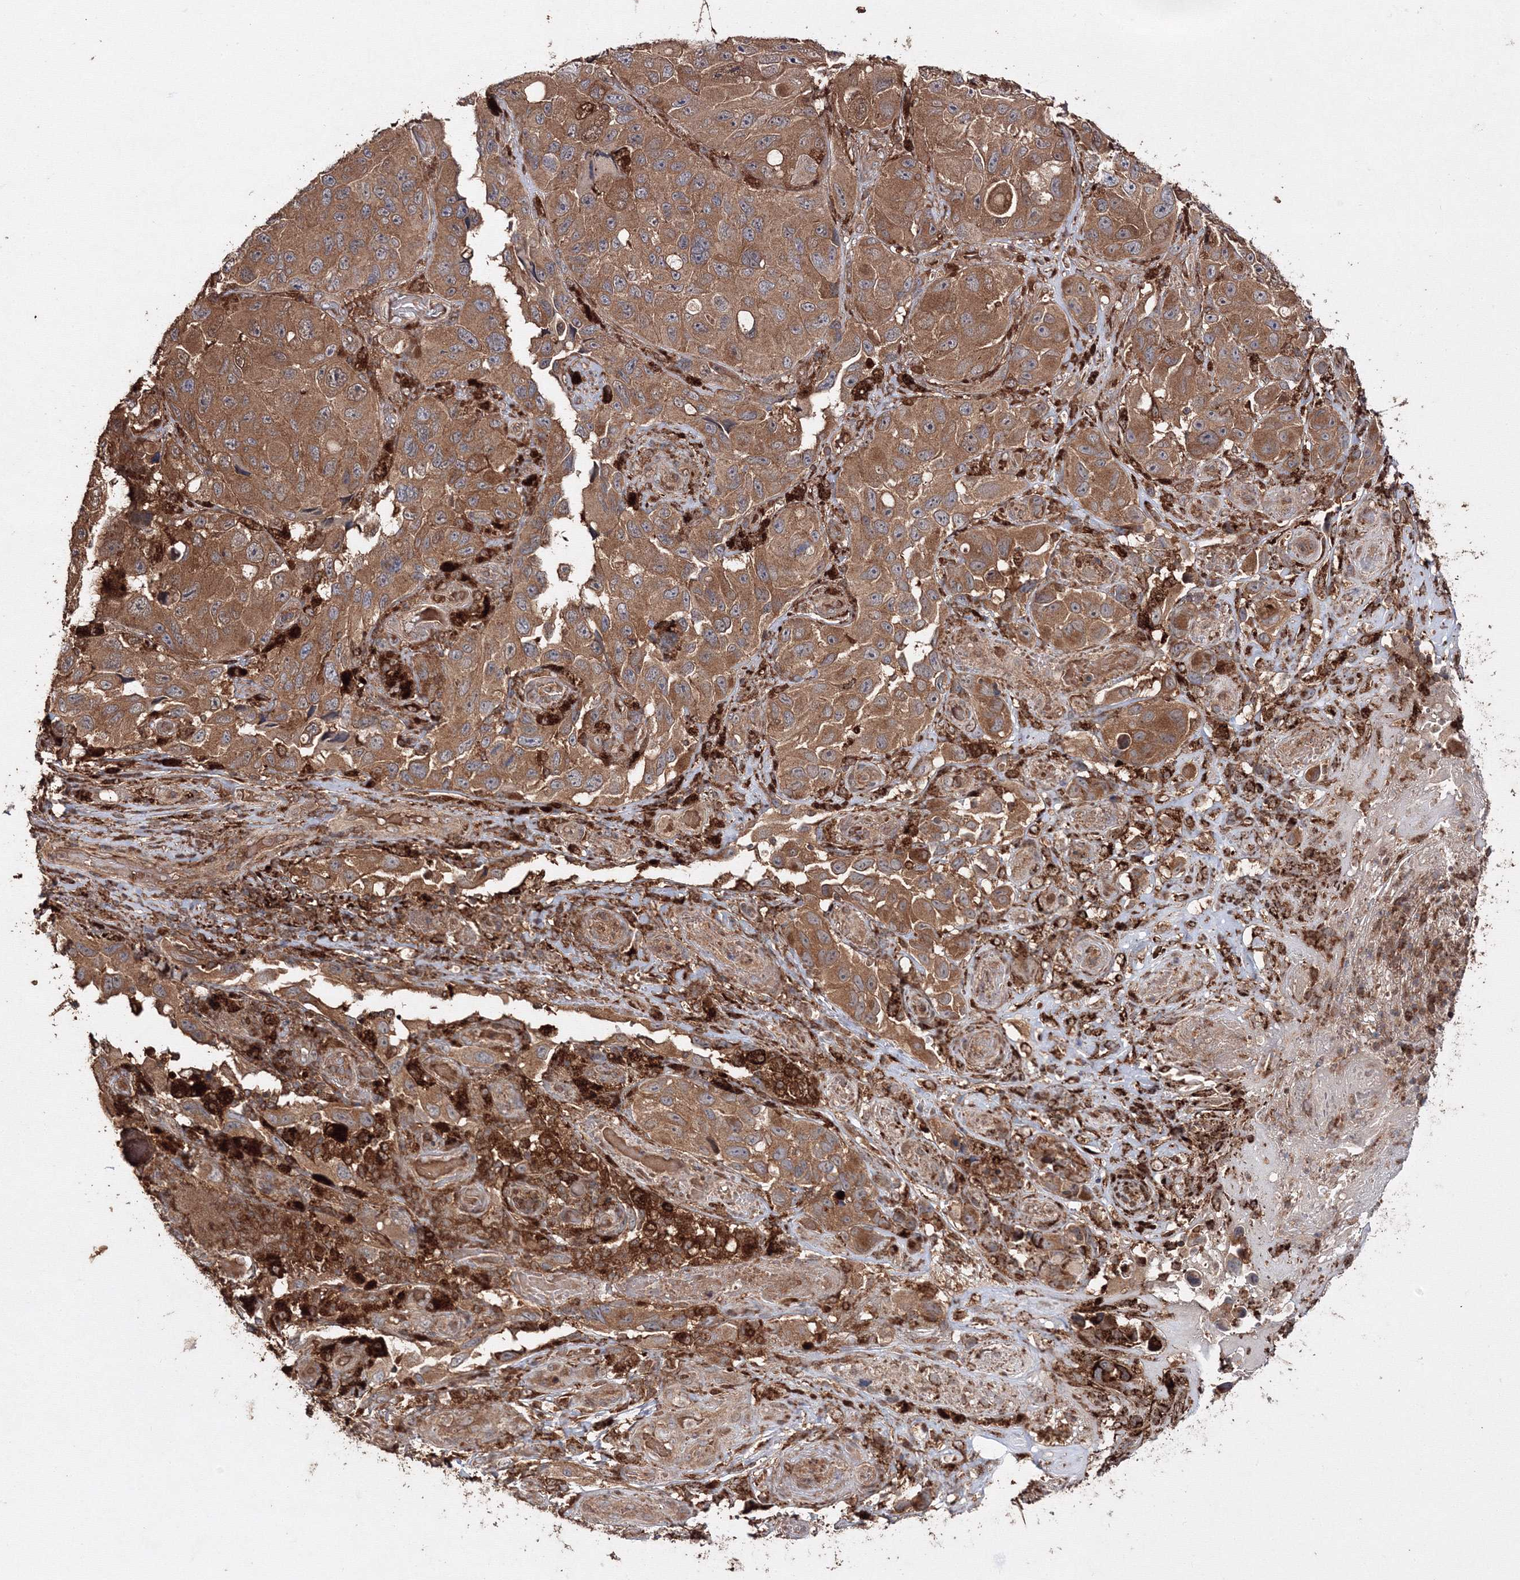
{"staining": {"intensity": "moderate", "quantity": ">75%", "location": "cytoplasmic/membranous"}, "tissue": "melanoma", "cell_type": "Tumor cells", "image_type": "cancer", "snomed": [{"axis": "morphology", "description": "Malignant melanoma, NOS"}, {"axis": "topography", "description": "Skin"}], "caption": "A photomicrograph of malignant melanoma stained for a protein reveals moderate cytoplasmic/membranous brown staining in tumor cells. (DAB IHC, brown staining for protein, blue staining for nuclei).", "gene": "DDO", "patient": {"sex": "female", "age": 73}}